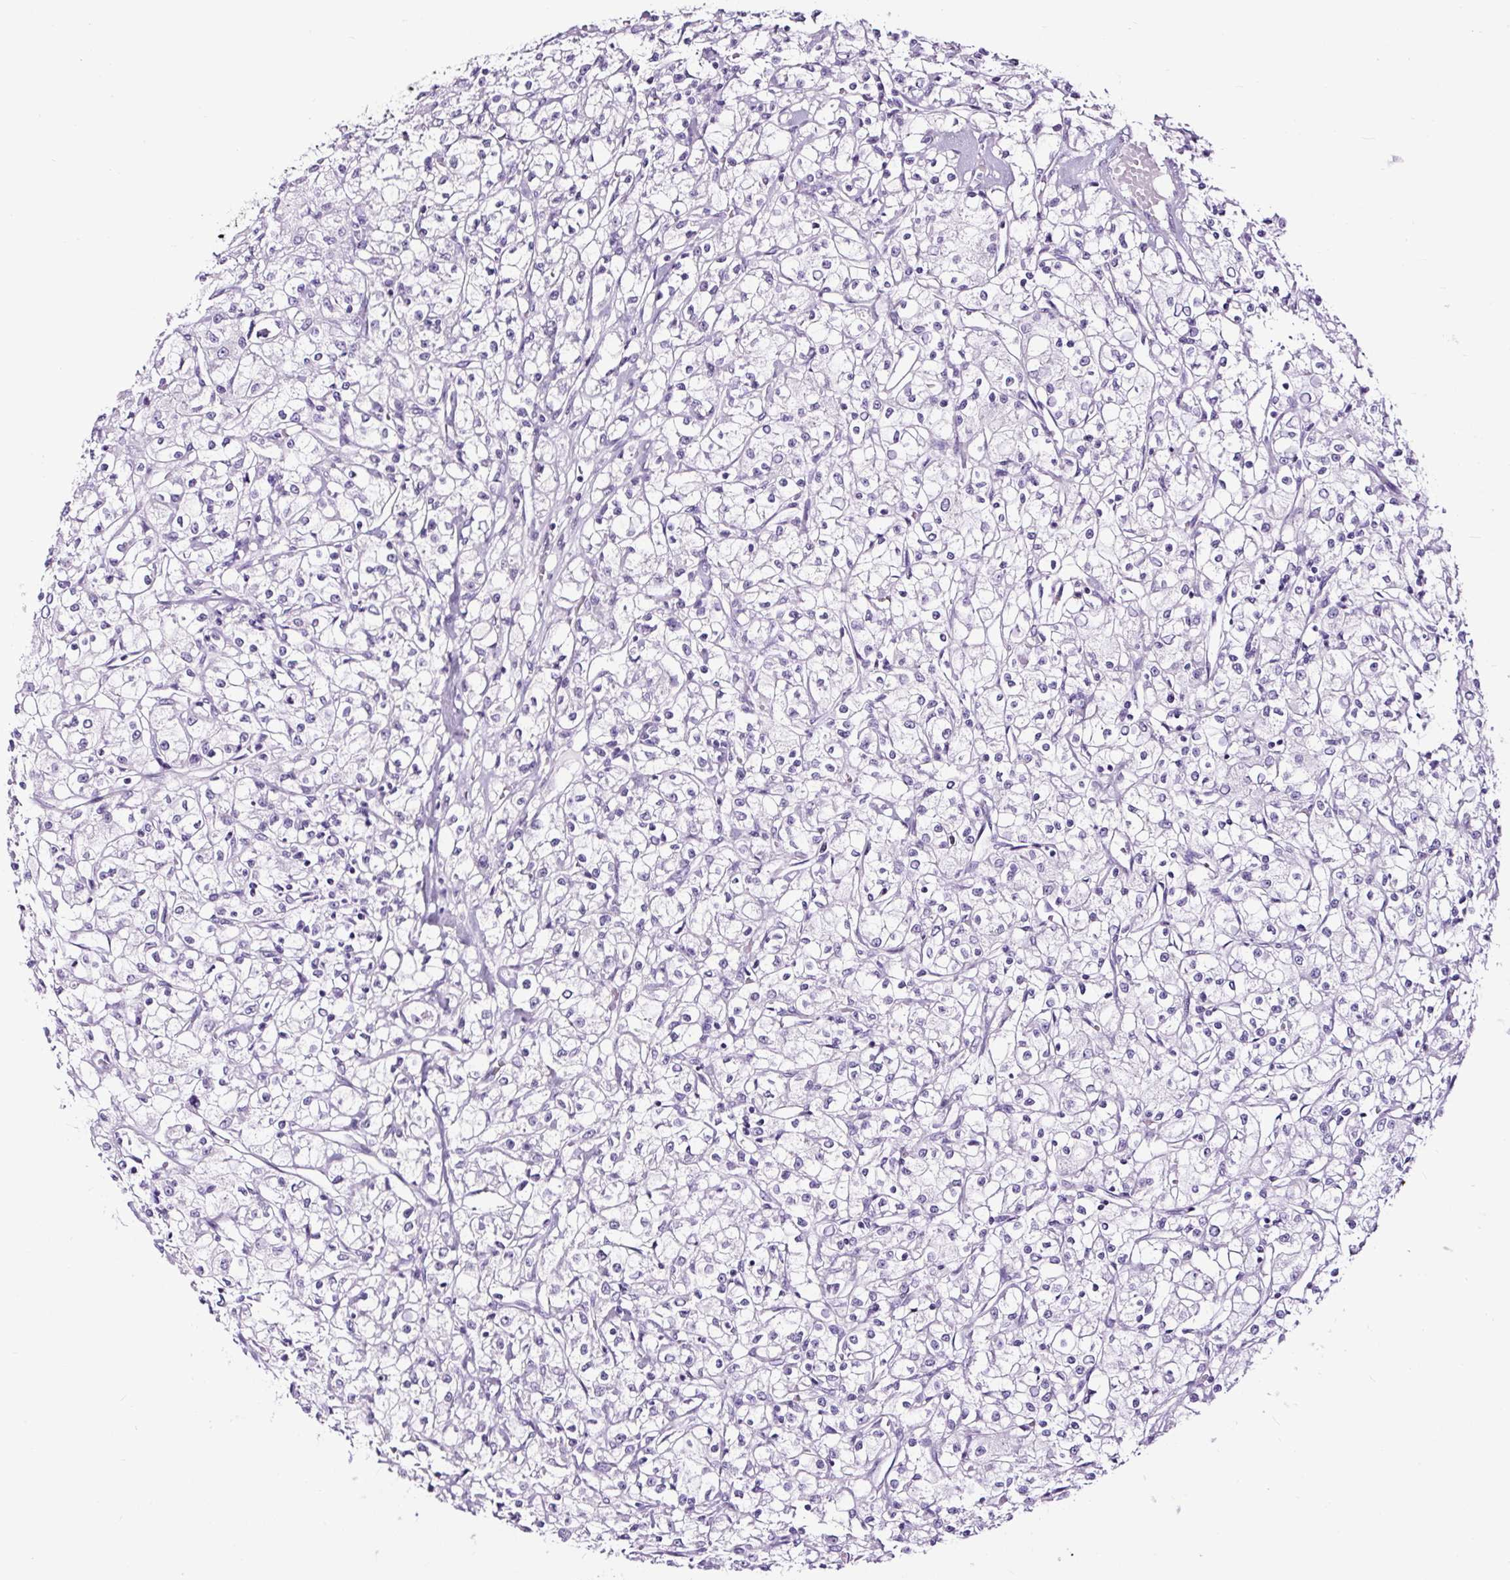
{"staining": {"intensity": "negative", "quantity": "none", "location": "none"}, "tissue": "renal cancer", "cell_type": "Tumor cells", "image_type": "cancer", "snomed": [{"axis": "morphology", "description": "Adenocarcinoma, NOS"}, {"axis": "topography", "description": "Kidney"}], "caption": "A high-resolution image shows immunohistochemistry (IHC) staining of renal adenocarcinoma, which reveals no significant staining in tumor cells.", "gene": "NPHS2", "patient": {"sex": "female", "age": 59}}